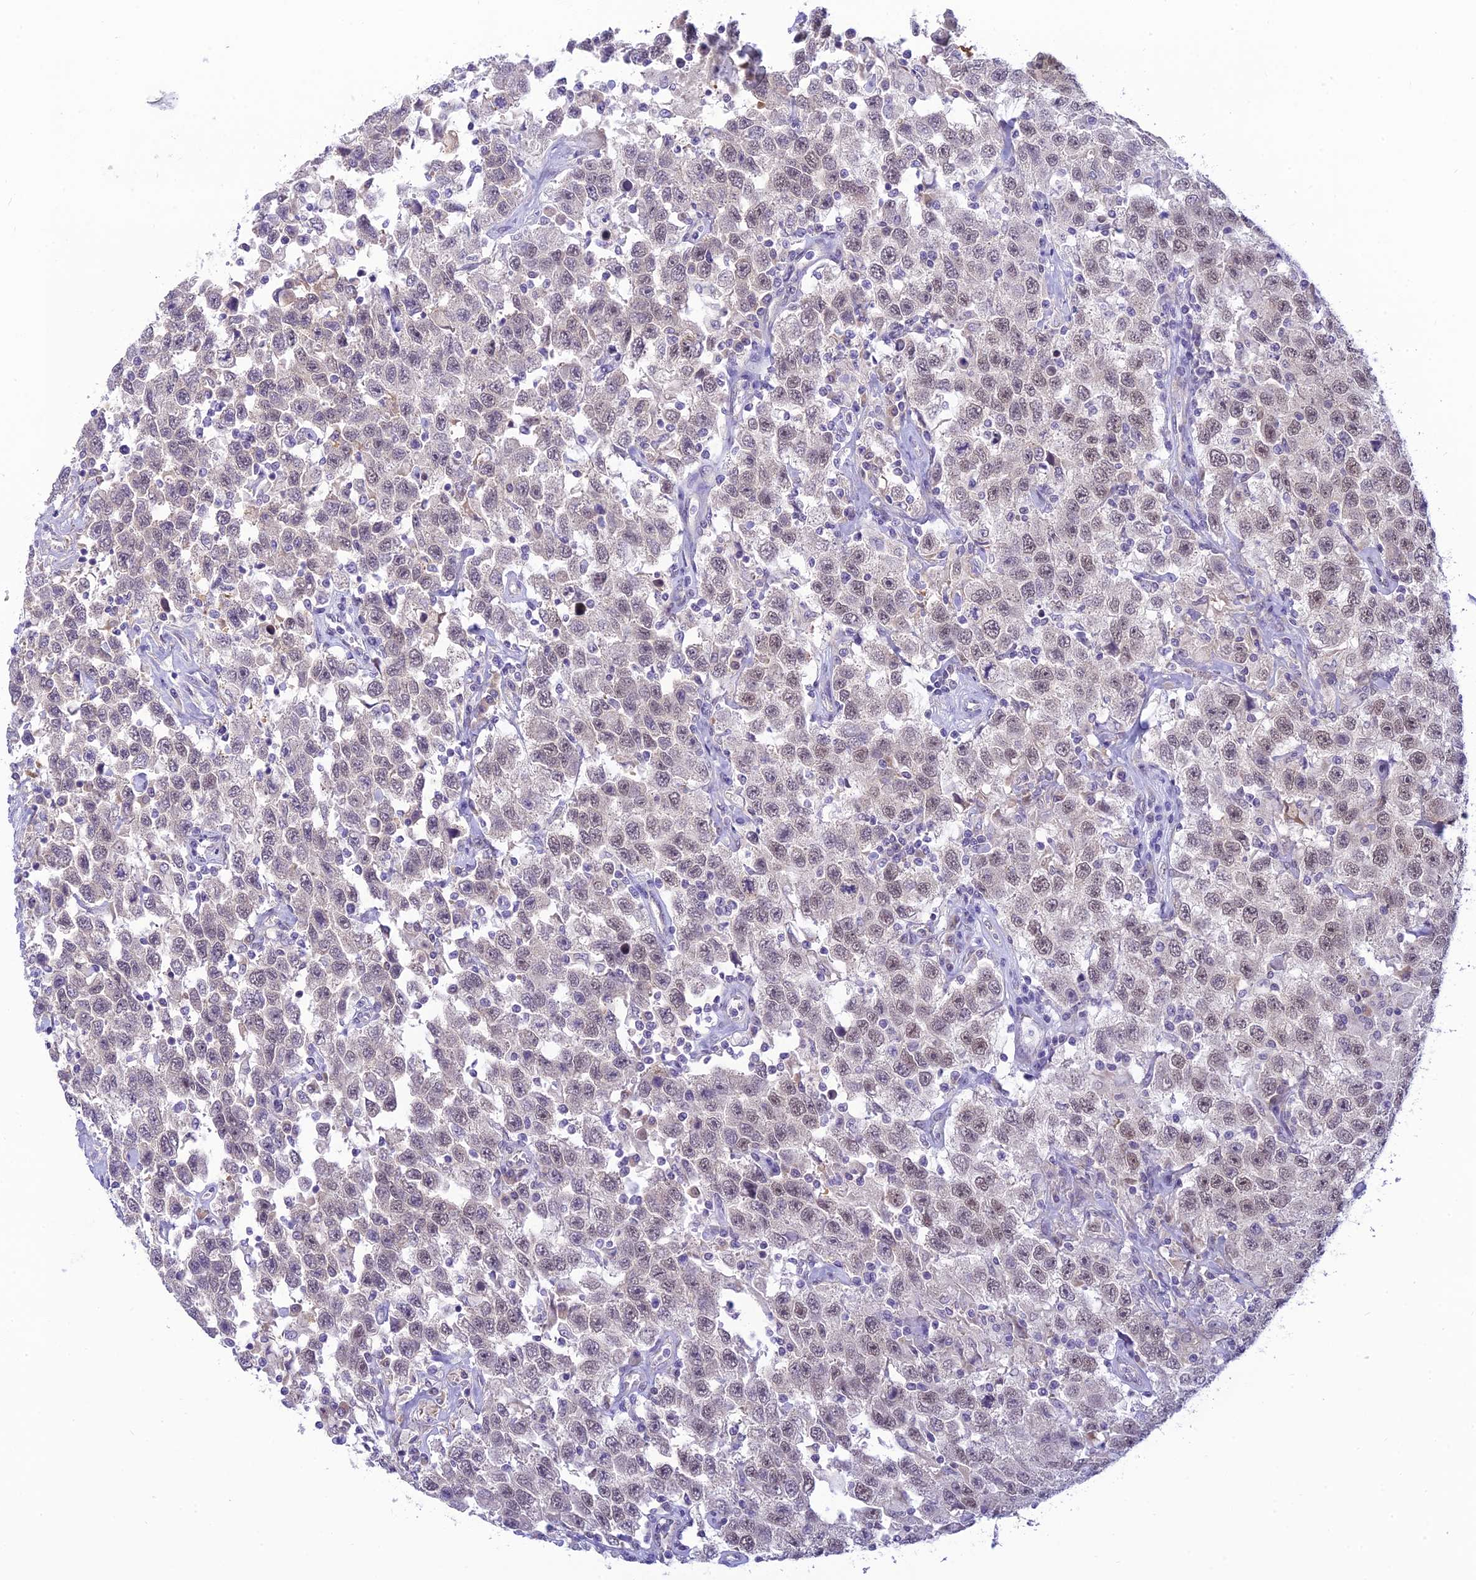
{"staining": {"intensity": "weak", "quantity": "25%-75%", "location": "nuclear"}, "tissue": "testis cancer", "cell_type": "Tumor cells", "image_type": "cancer", "snomed": [{"axis": "morphology", "description": "Seminoma, NOS"}, {"axis": "topography", "description": "Testis"}], "caption": "IHC of seminoma (testis) demonstrates low levels of weak nuclear positivity in approximately 25%-75% of tumor cells.", "gene": "SKIC8", "patient": {"sex": "male", "age": 41}}